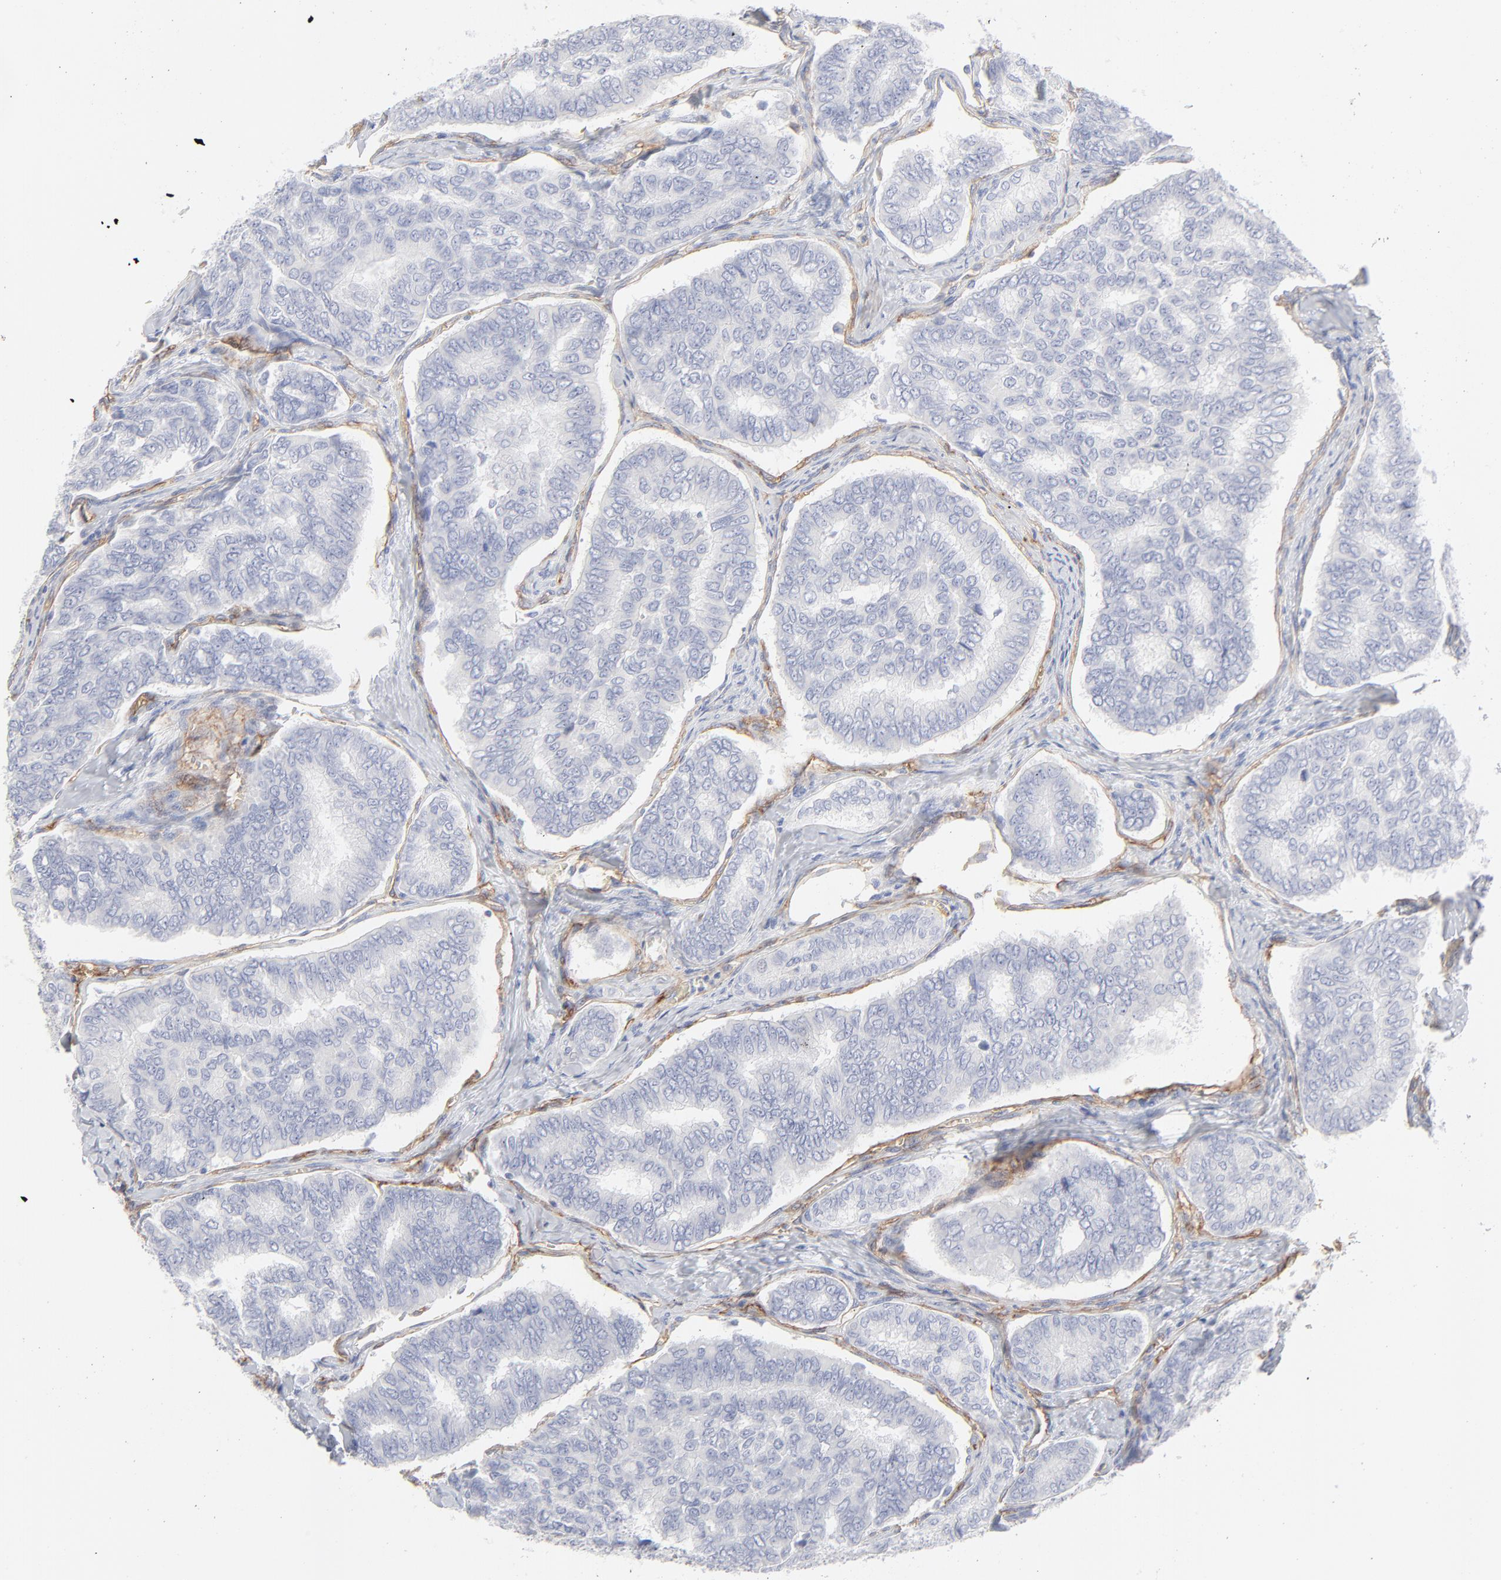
{"staining": {"intensity": "negative", "quantity": "none", "location": "none"}, "tissue": "thyroid cancer", "cell_type": "Tumor cells", "image_type": "cancer", "snomed": [{"axis": "morphology", "description": "Papillary adenocarcinoma, NOS"}, {"axis": "topography", "description": "Thyroid gland"}], "caption": "Immunohistochemistry (IHC) of human thyroid papillary adenocarcinoma reveals no expression in tumor cells.", "gene": "ITGA5", "patient": {"sex": "female", "age": 35}}